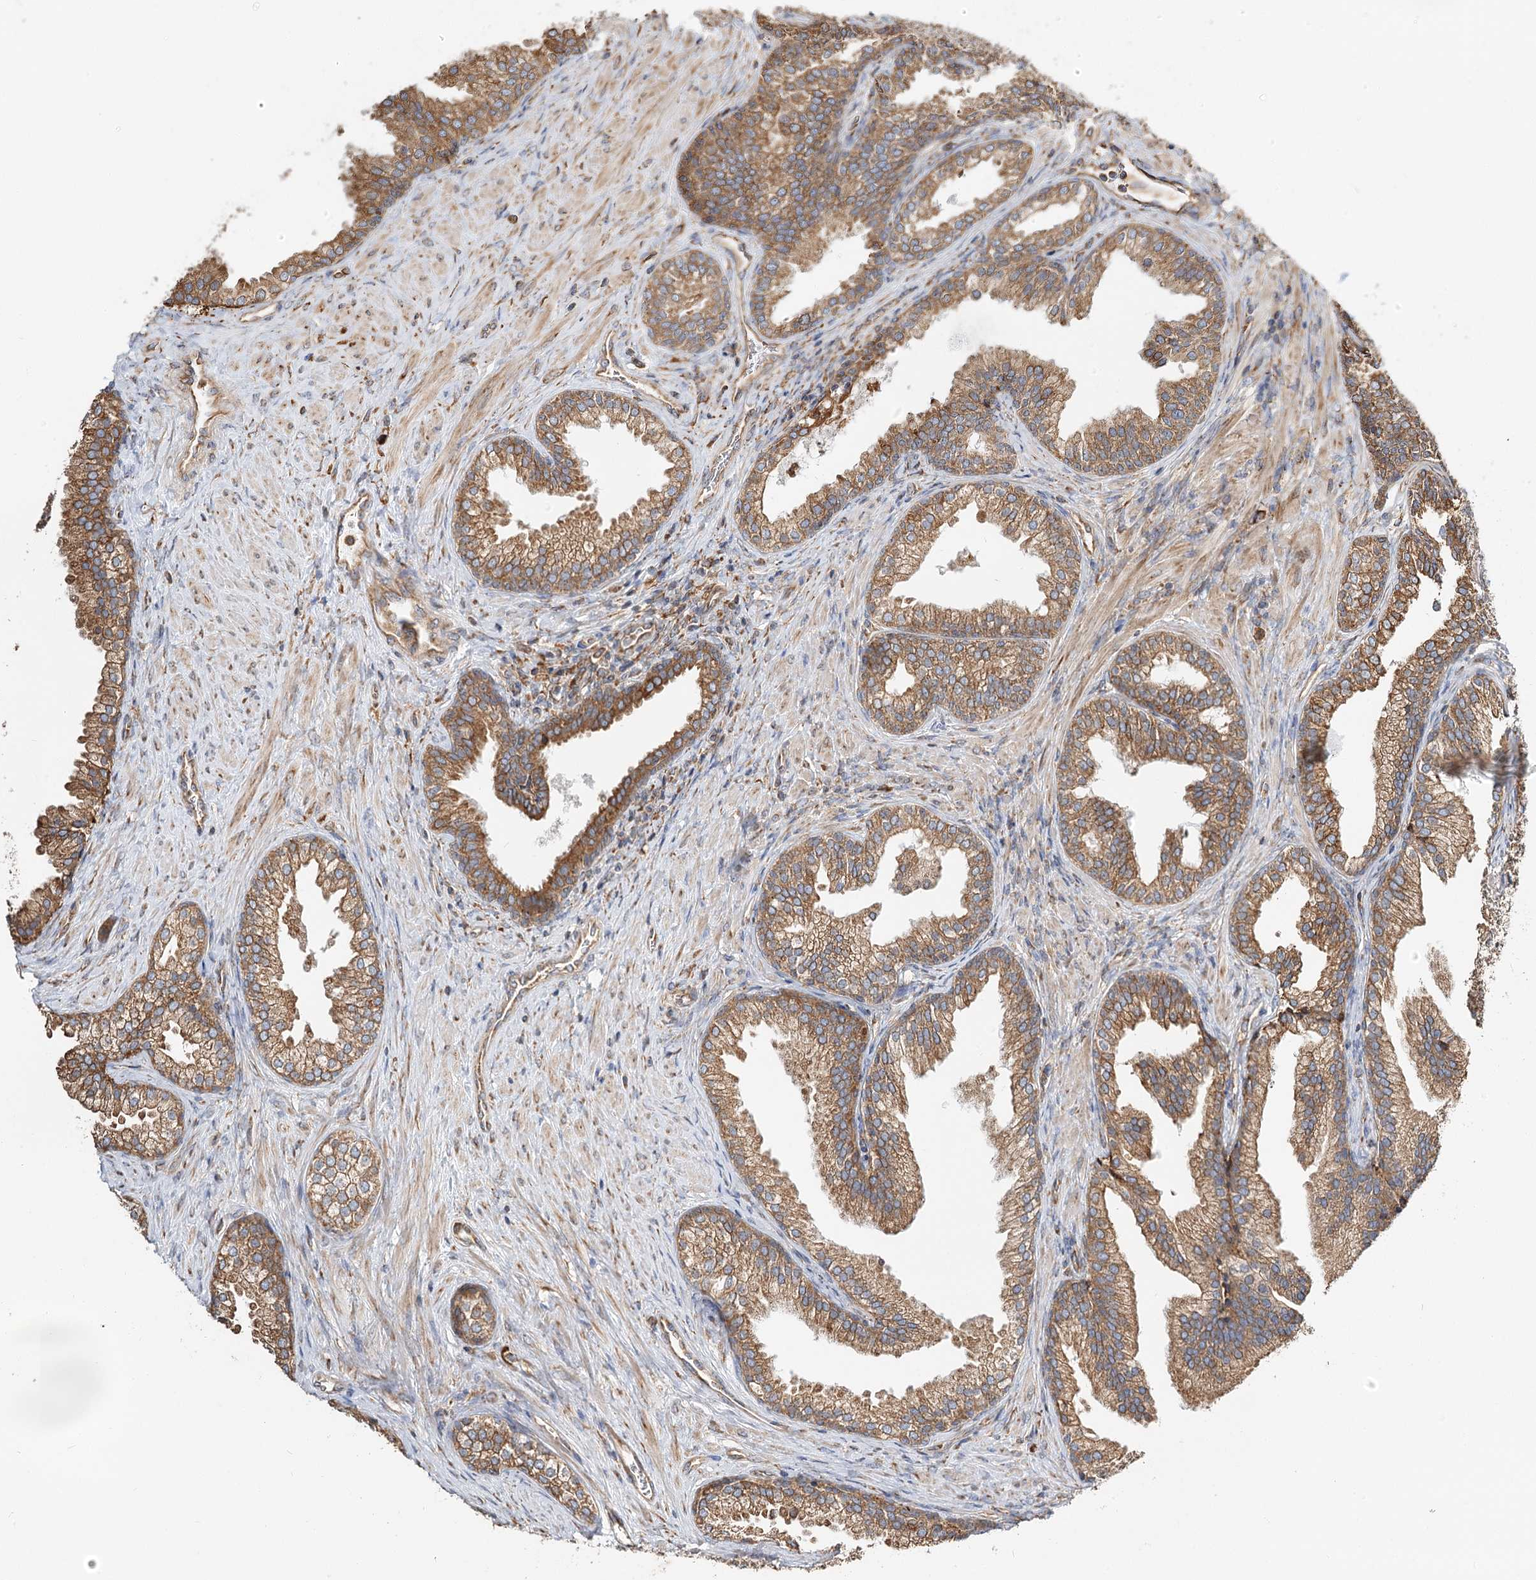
{"staining": {"intensity": "strong", "quantity": ">75%", "location": "cytoplasmic/membranous"}, "tissue": "prostate", "cell_type": "Glandular cells", "image_type": "normal", "snomed": [{"axis": "morphology", "description": "Normal tissue, NOS"}, {"axis": "topography", "description": "Prostate"}], "caption": "Brown immunohistochemical staining in benign prostate displays strong cytoplasmic/membranous expression in about >75% of glandular cells.", "gene": "TAS1R1", "patient": {"sex": "male", "age": 76}}